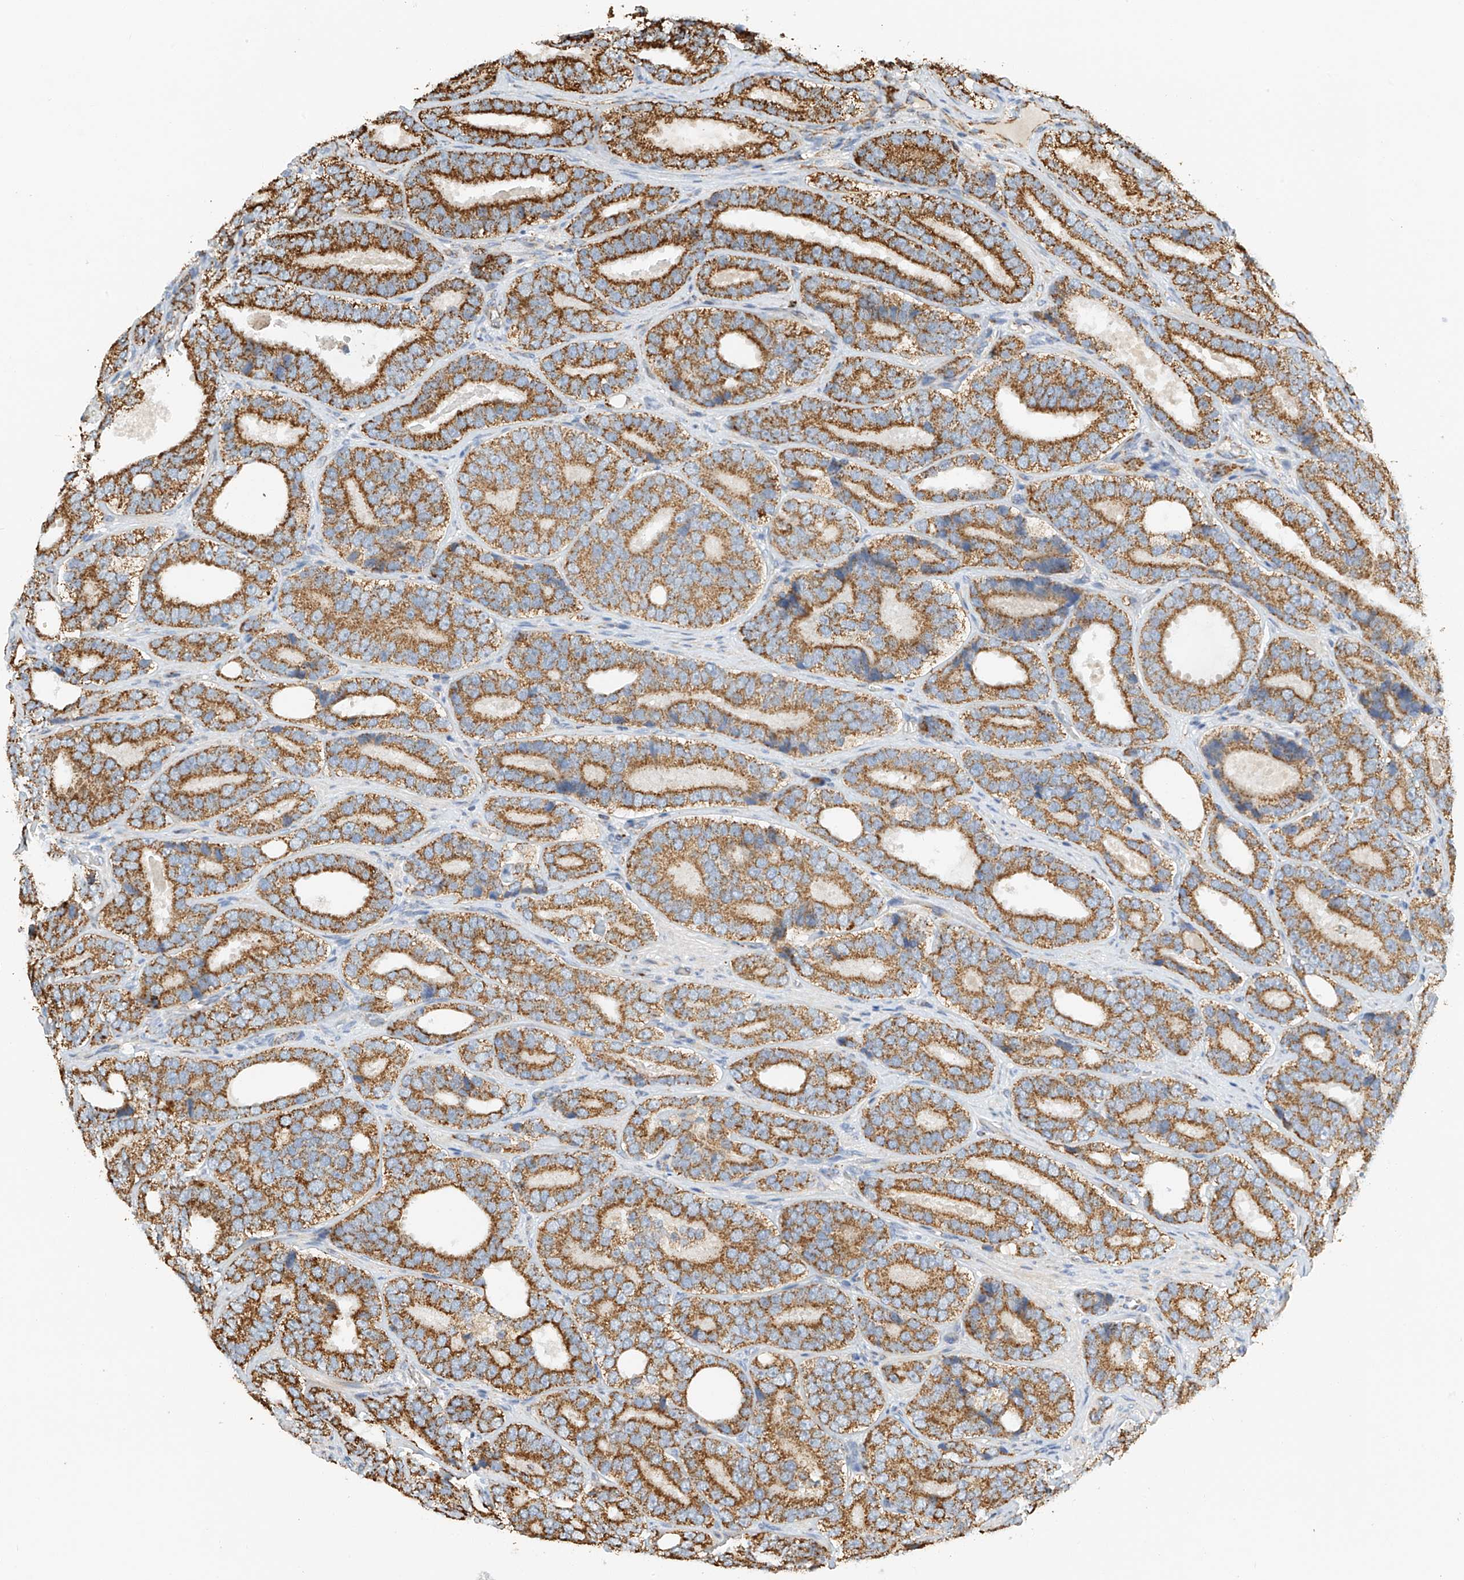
{"staining": {"intensity": "strong", "quantity": ">75%", "location": "cytoplasmic/membranous"}, "tissue": "prostate cancer", "cell_type": "Tumor cells", "image_type": "cancer", "snomed": [{"axis": "morphology", "description": "Adenocarcinoma, High grade"}, {"axis": "topography", "description": "Prostate"}], "caption": "An immunohistochemistry image of tumor tissue is shown. Protein staining in brown labels strong cytoplasmic/membranous positivity in prostate cancer (high-grade adenocarcinoma) within tumor cells. (Stains: DAB (3,3'-diaminobenzidine) in brown, nuclei in blue, Microscopy: brightfield microscopy at high magnification).", "gene": "YIPF7", "patient": {"sex": "male", "age": 56}}